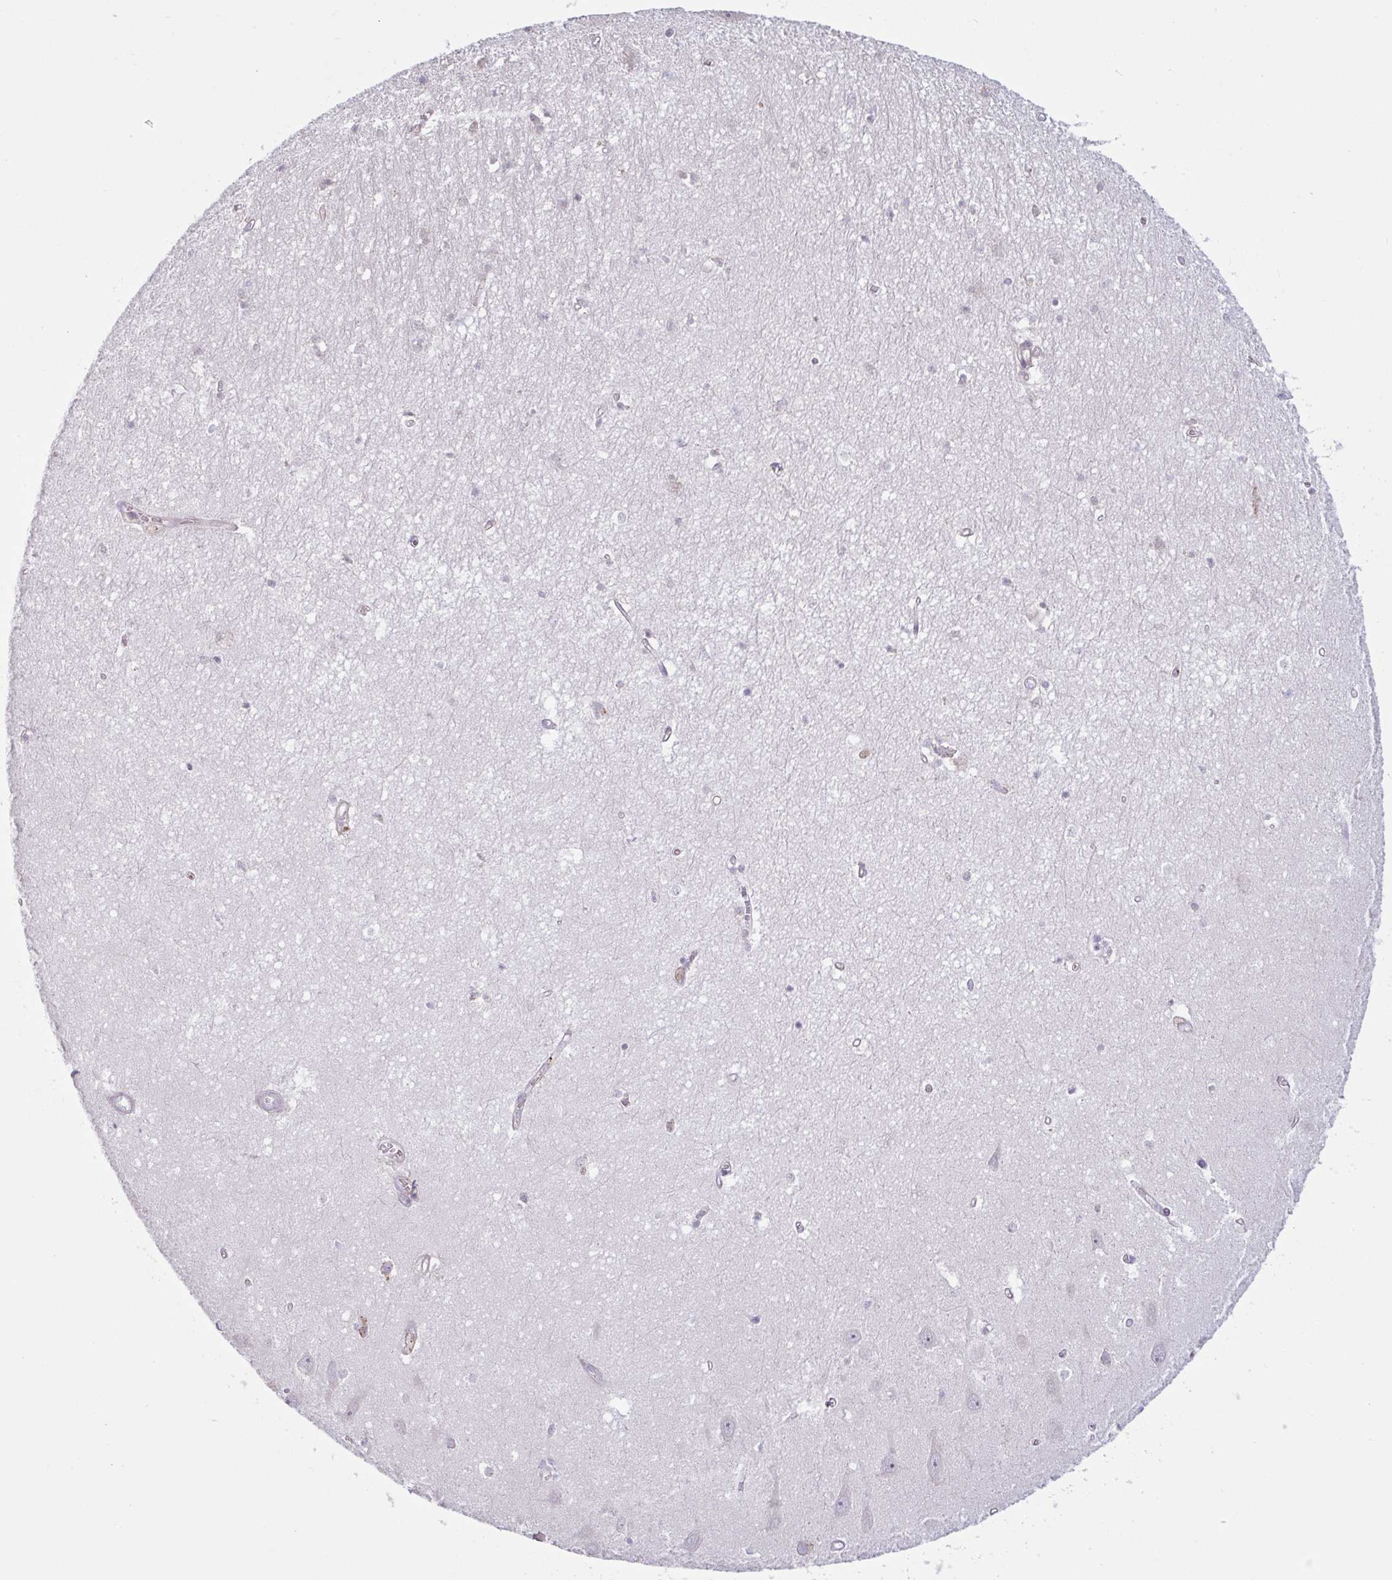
{"staining": {"intensity": "negative", "quantity": "none", "location": "none"}, "tissue": "hippocampus", "cell_type": "Glial cells", "image_type": "normal", "snomed": [{"axis": "morphology", "description": "Normal tissue, NOS"}, {"axis": "topography", "description": "Hippocampus"}], "caption": "The micrograph displays no significant expression in glial cells of hippocampus. (Stains: DAB immunohistochemistry (IHC) with hematoxylin counter stain, Microscopy: brightfield microscopy at high magnification).", "gene": "TAF1D", "patient": {"sex": "female", "age": 64}}